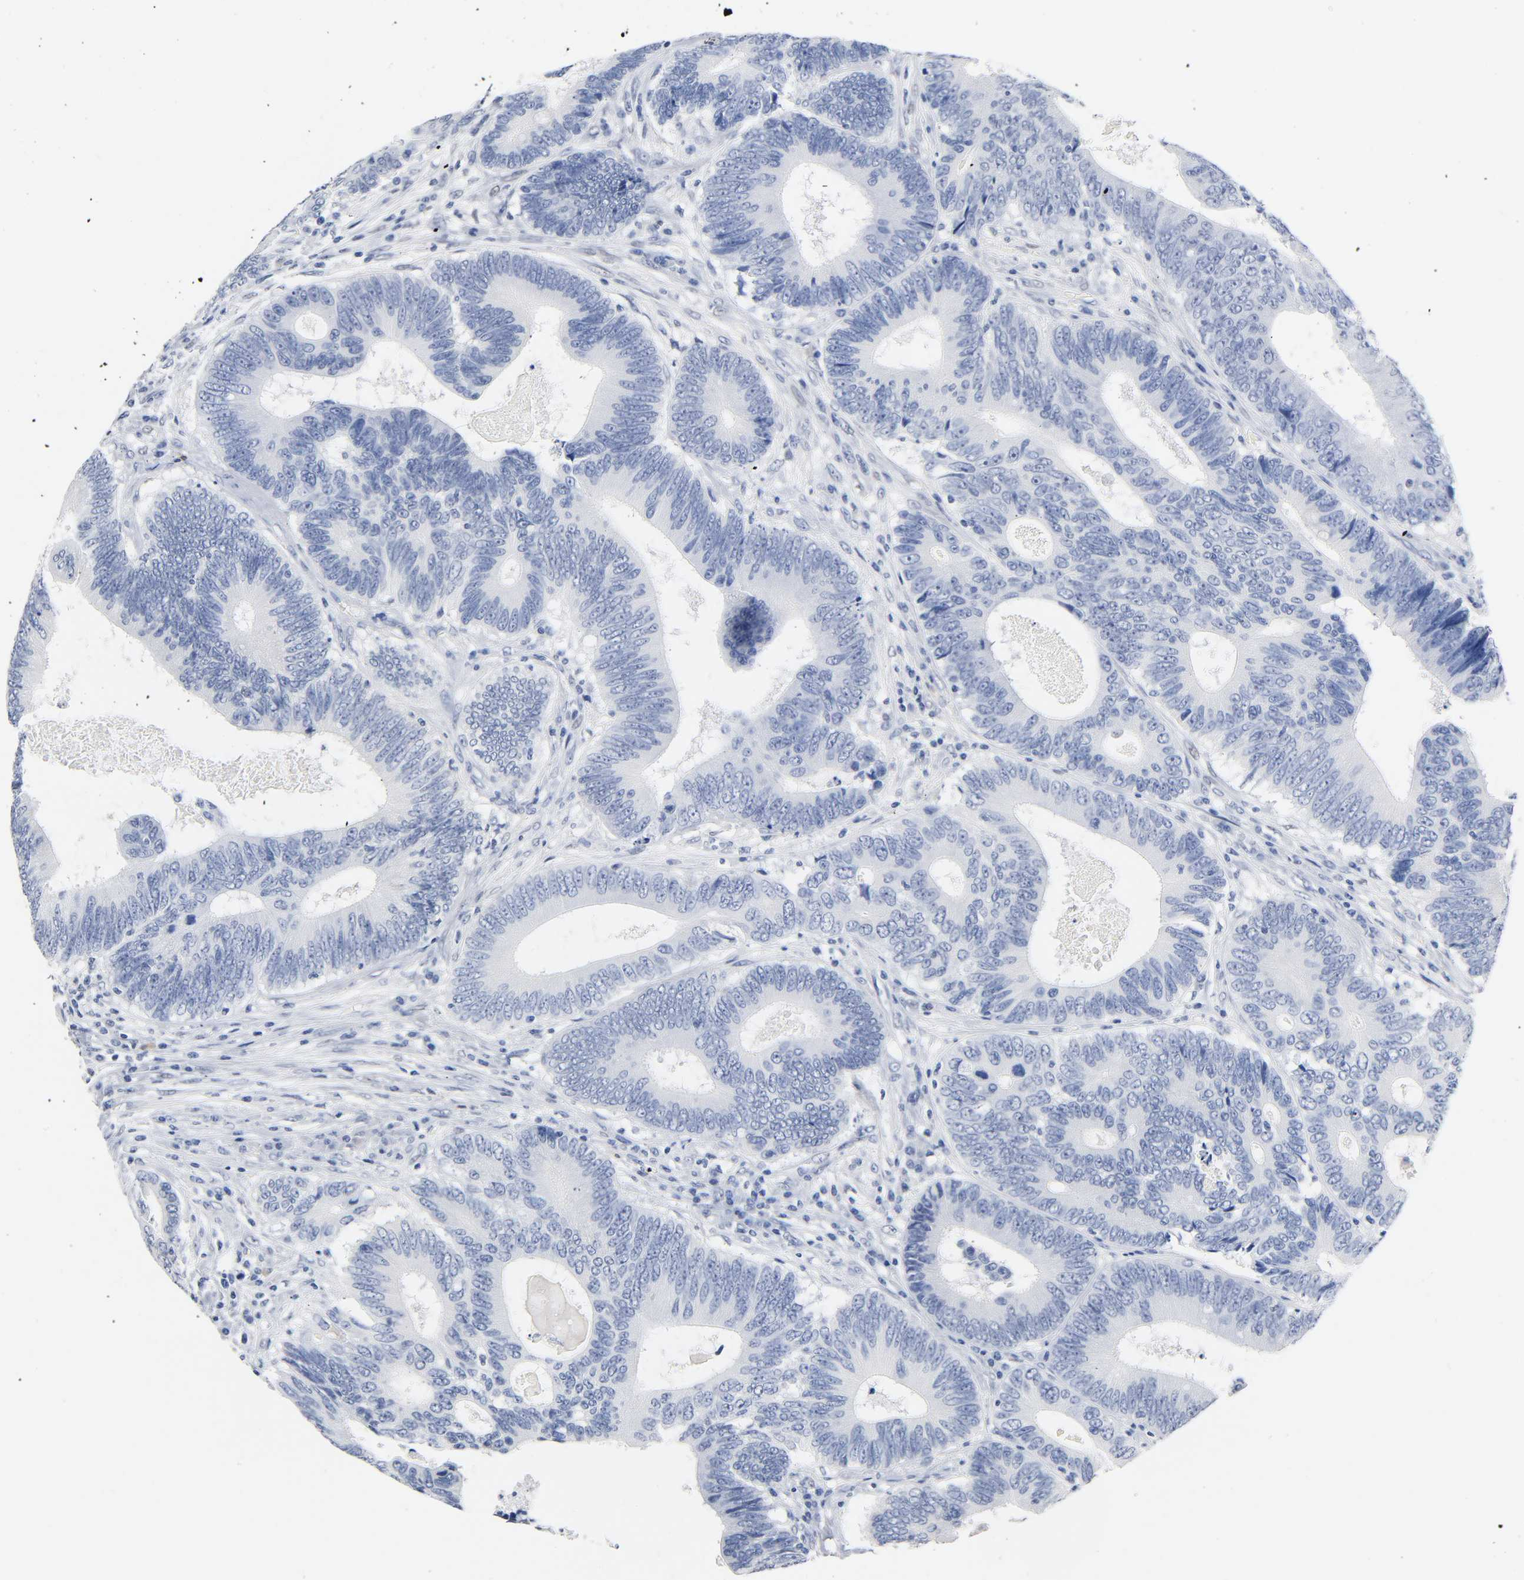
{"staining": {"intensity": "negative", "quantity": "none", "location": "none"}, "tissue": "colorectal cancer", "cell_type": "Tumor cells", "image_type": "cancer", "snomed": [{"axis": "morphology", "description": "Adenocarcinoma, NOS"}, {"axis": "topography", "description": "Colon"}], "caption": "Adenocarcinoma (colorectal) was stained to show a protein in brown. There is no significant expression in tumor cells. (DAB immunohistochemistry (IHC) visualized using brightfield microscopy, high magnification).", "gene": "NAB2", "patient": {"sex": "female", "age": 78}}